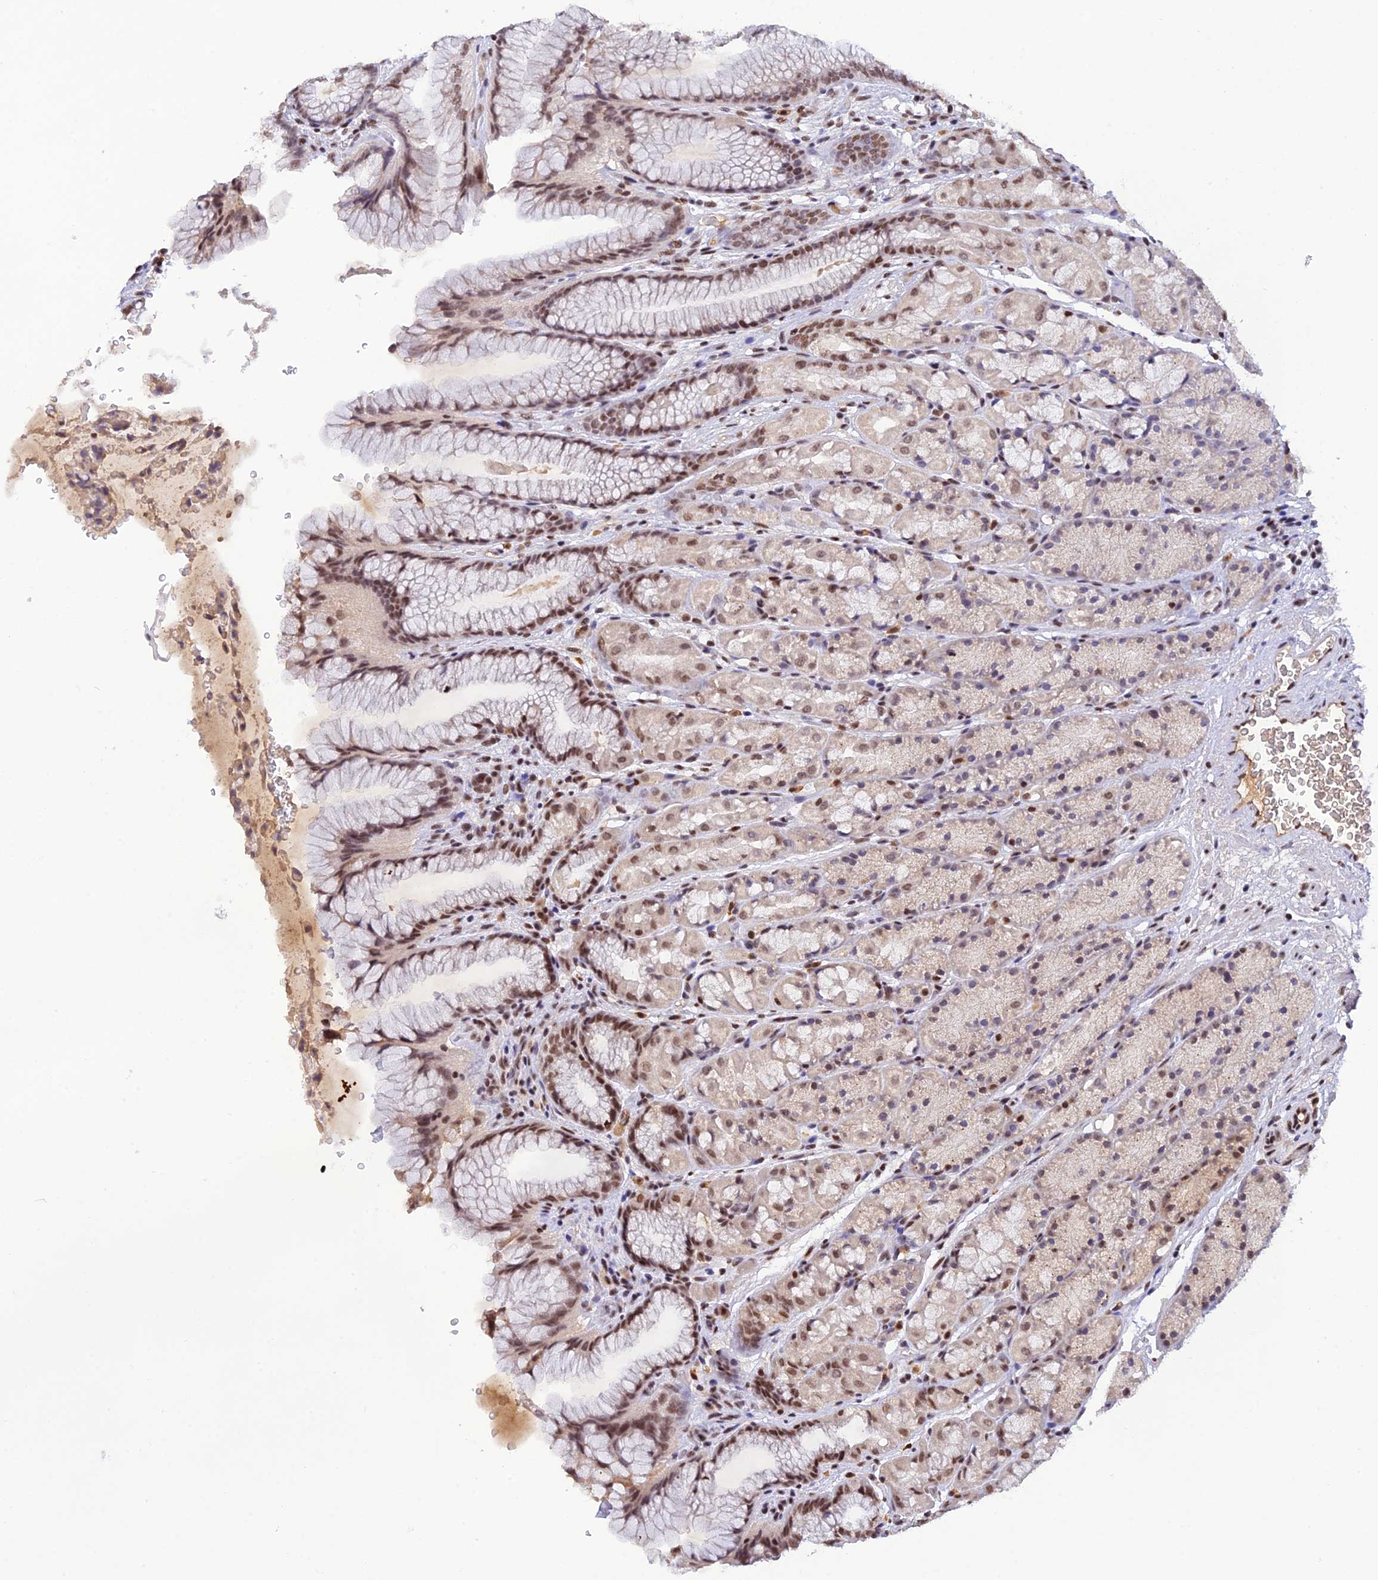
{"staining": {"intensity": "moderate", "quantity": "25%-75%", "location": "nuclear"}, "tissue": "stomach", "cell_type": "Glandular cells", "image_type": "normal", "snomed": [{"axis": "morphology", "description": "Normal tissue, NOS"}, {"axis": "topography", "description": "Stomach"}], "caption": "Protein staining by immunohistochemistry displays moderate nuclear expression in about 25%-75% of glandular cells in unremarkable stomach.", "gene": "THAP11", "patient": {"sex": "male", "age": 63}}